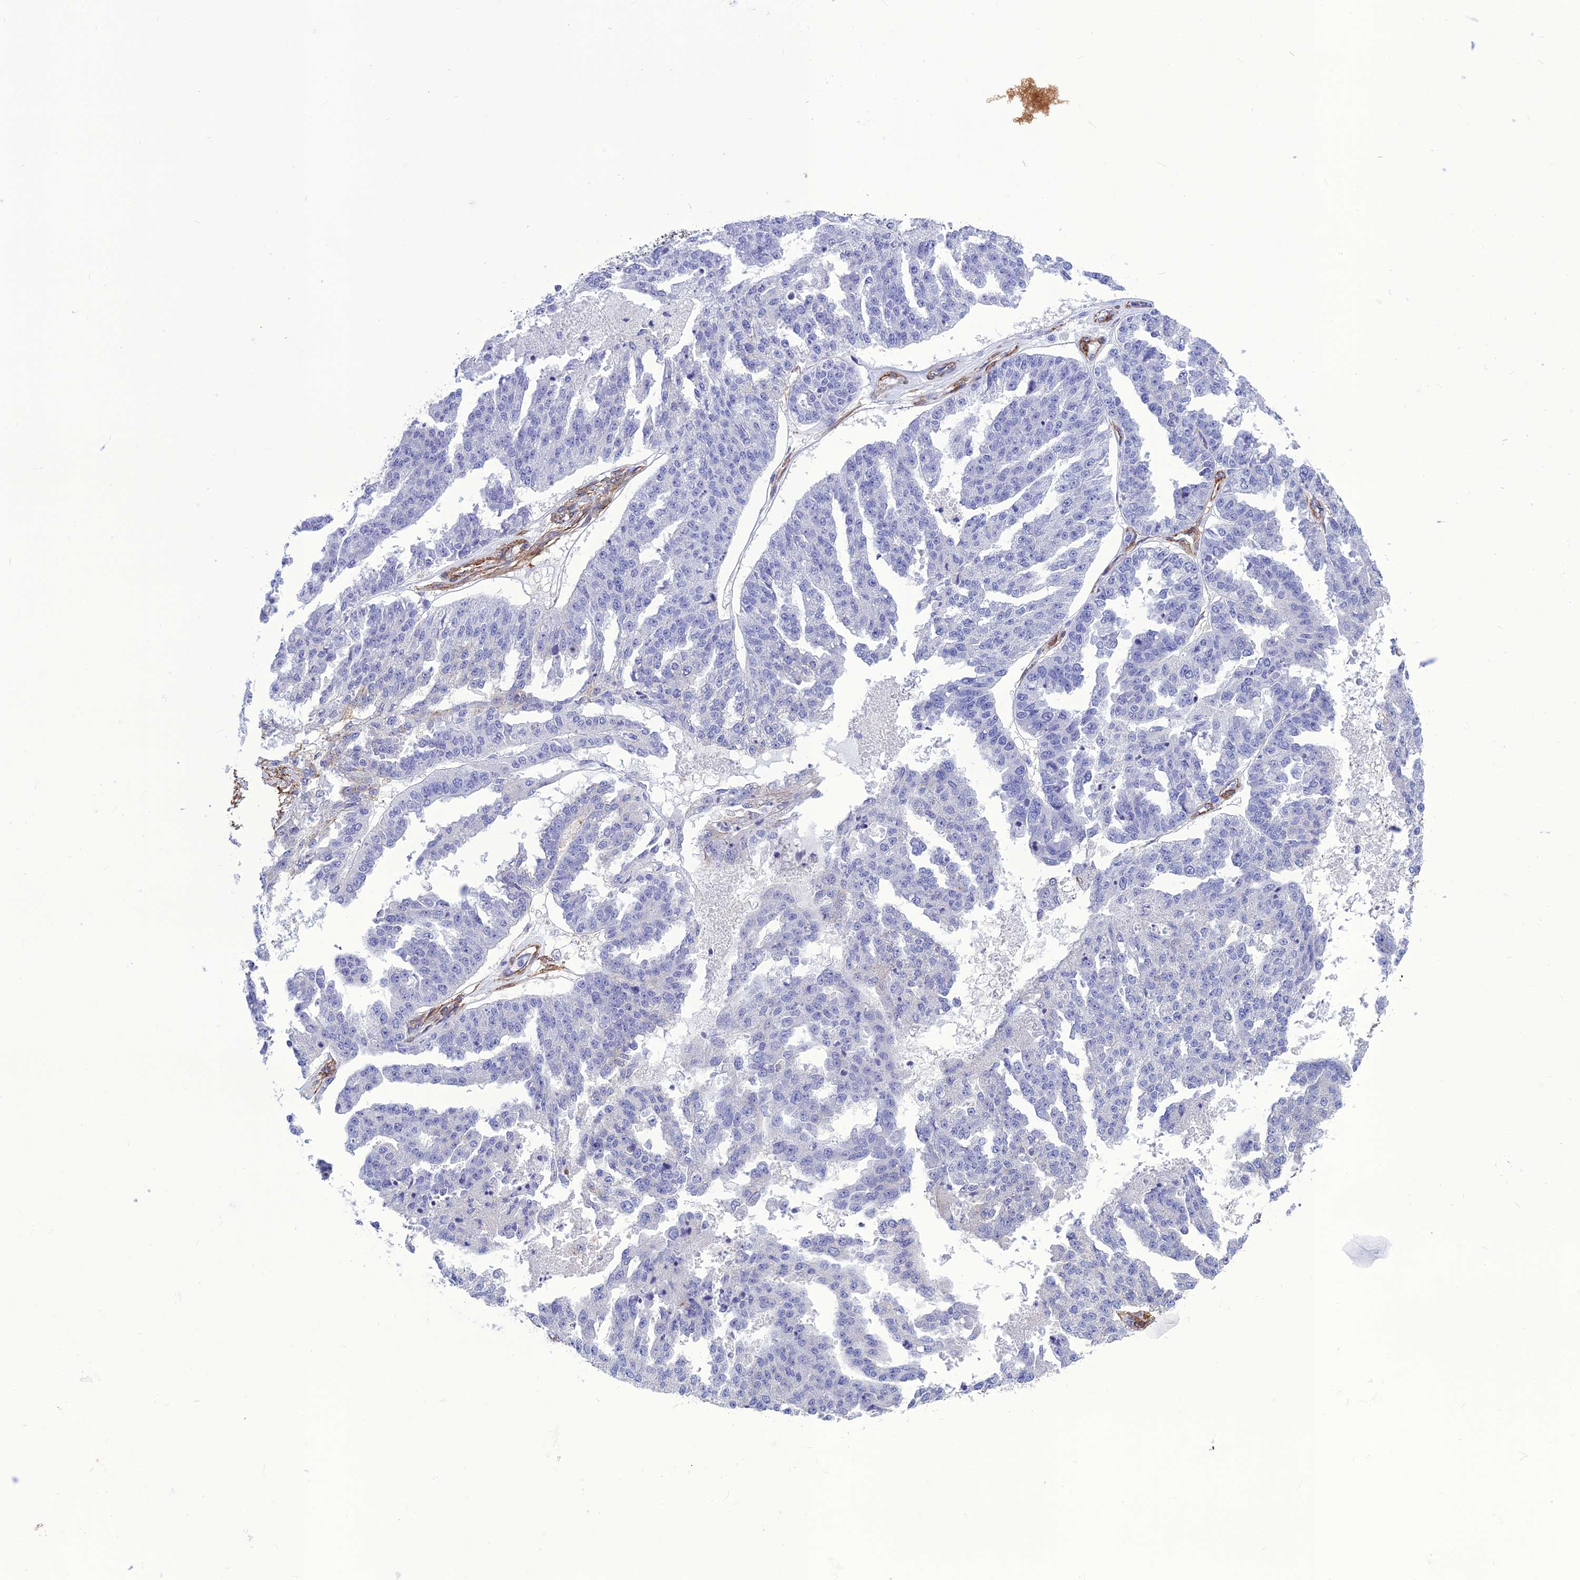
{"staining": {"intensity": "negative", "quantity": "none", "location": "none"}, "tissue": "ovarian cancer", "cell_type": "Tumor cells", "image_type": "cancer", "snomed": [{"axis": "morphology", "description": "Cystadenocarcinoma, serous, NOS"}, {"axis": "topography", "description": "Ovary"}], "caption": "Tumor cells show no significant staining in serous cystadenocarcinoma (ovarian). Nuclei are stained in blue.", "gene": "NKD1", "patient": {"sex": "female", "age": 58}}